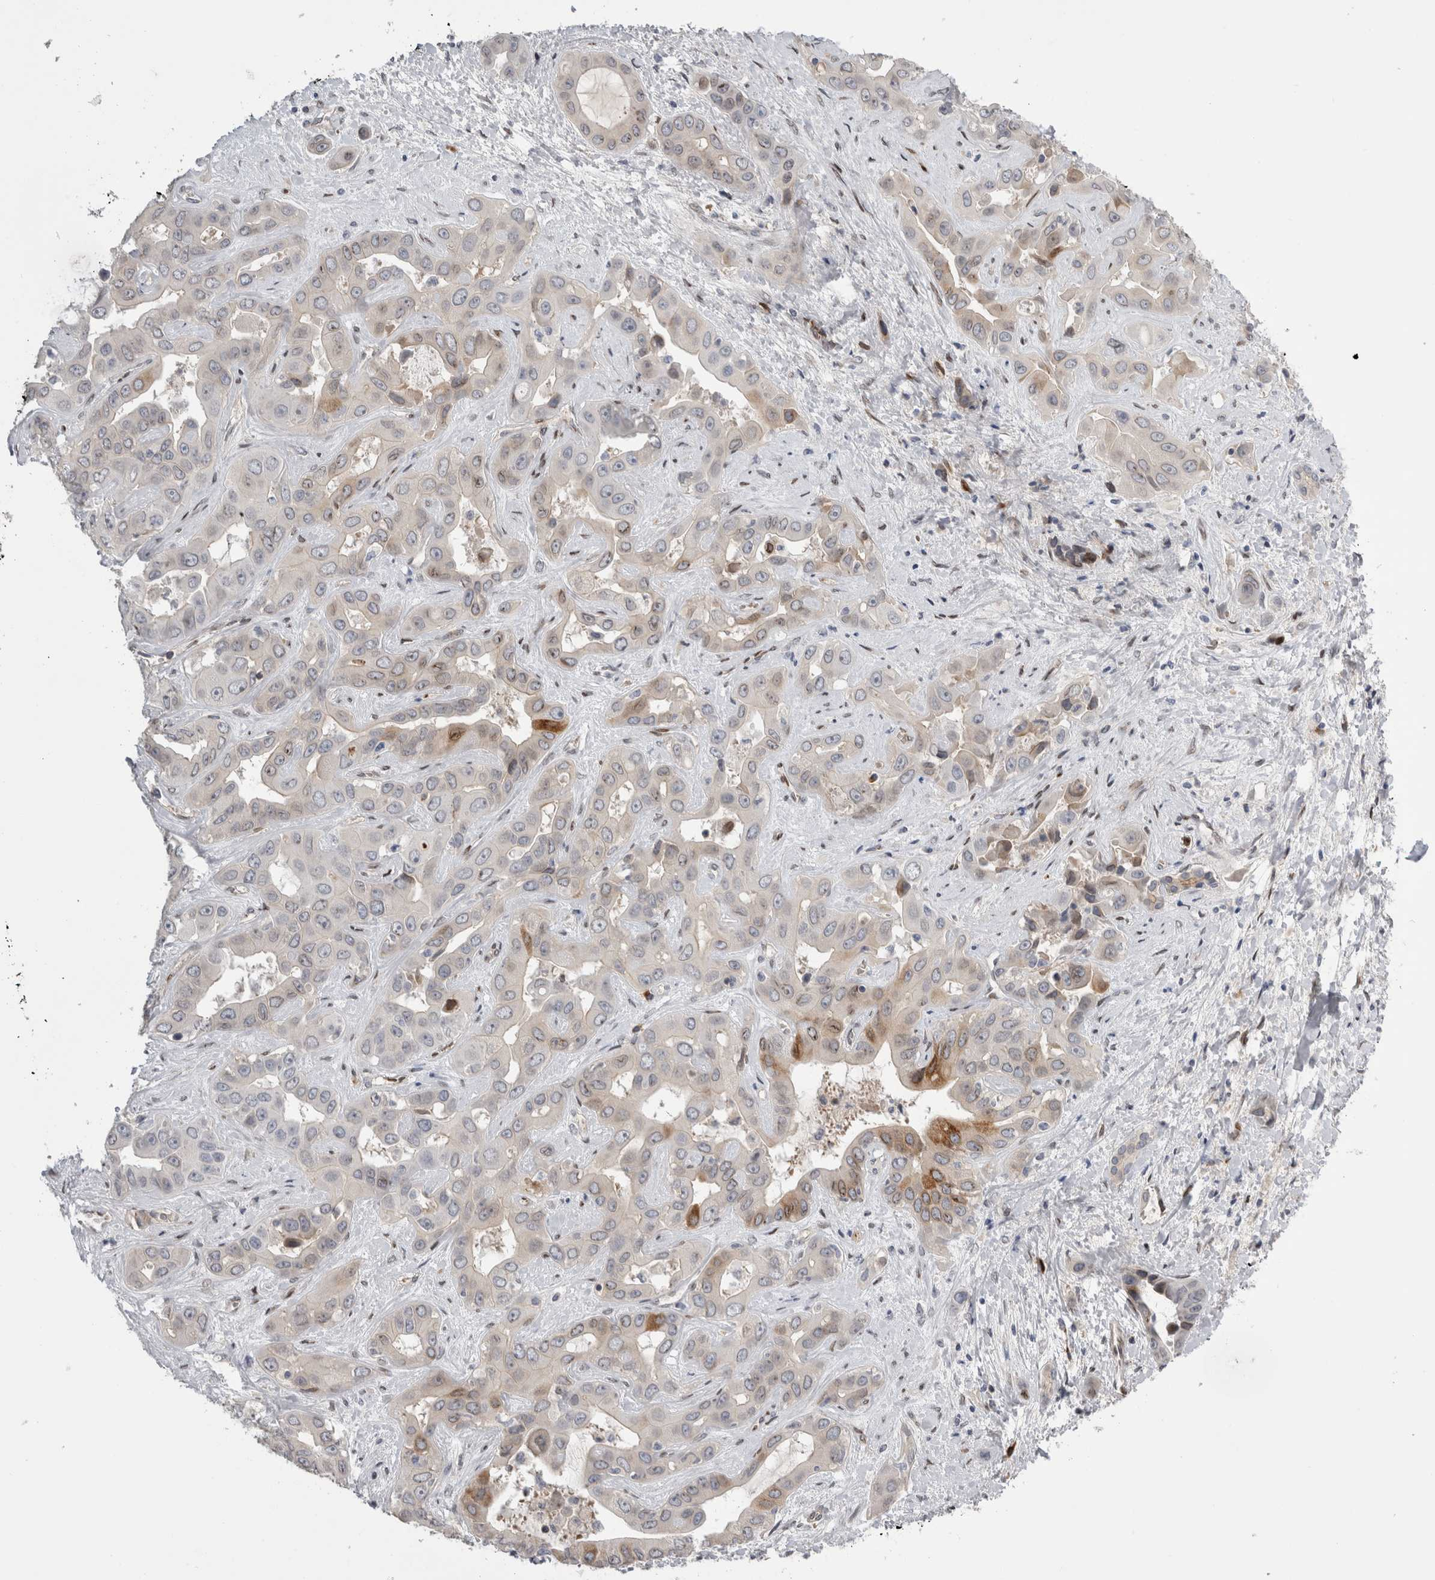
{"staining": {"intensity": "moderate", "quantity": "<25%", "location": "cytoplasmic/membranous,nuclear"}, "tissue": "liver cancer", "cell_type": "Tumor cells", "image_type": "cancer", "snomed": [{"axis": "morphology", "description": "Cholangiocarcinoma"}, {"axis": "topography", "description": "Liver"}], "caption": "Immunohistochemistry of human liver cholangiocarcinoma shows low levels of moderate cytoplasmic/membranous and nuclear expression in approximately <25% of tumor cells. (IHC, brightfield microscopy, high magnification).", "gene": "DMTN", "patient": {"sex": "female", "age": 52}}